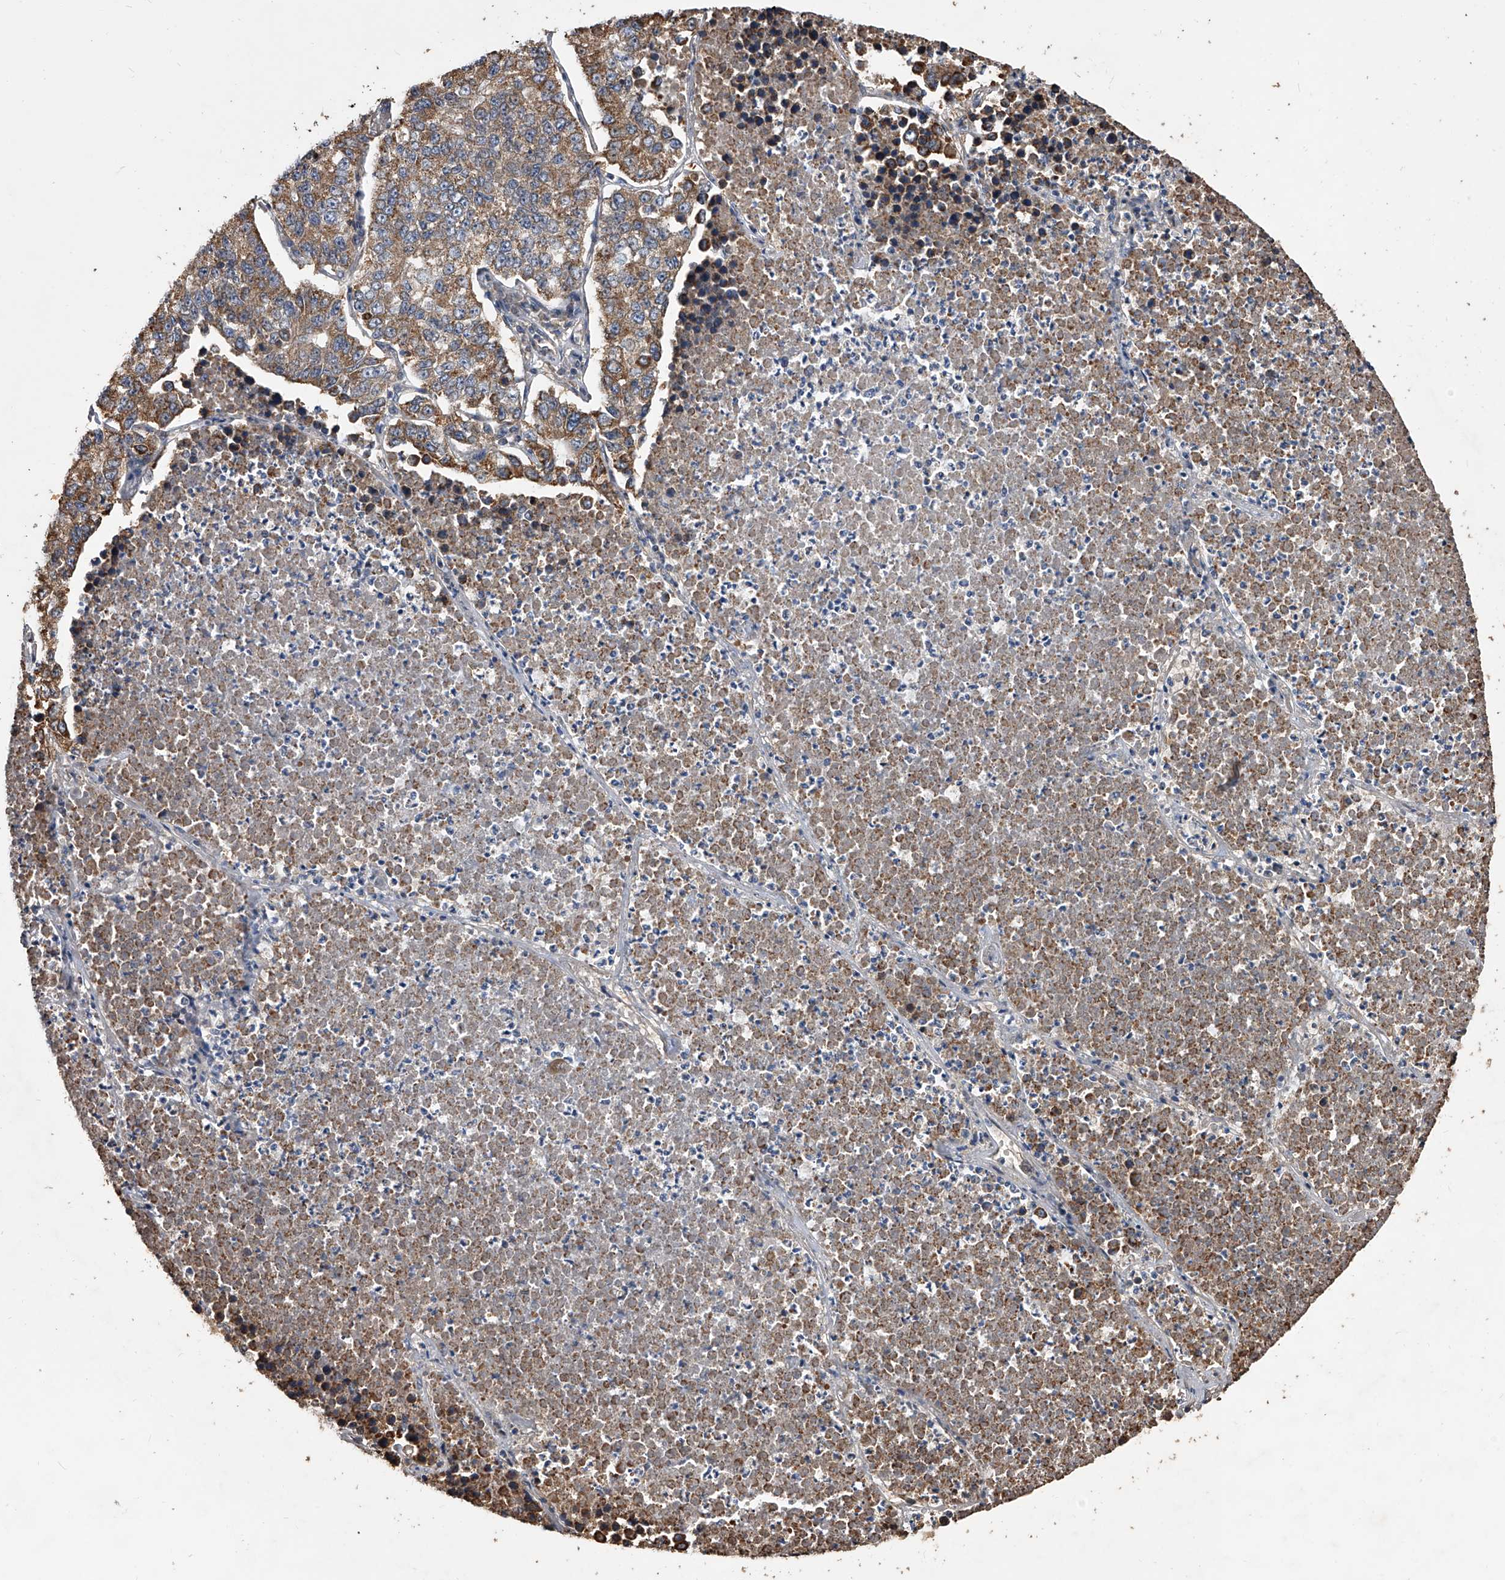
{"staining": {"intensity": "moderate", "quantity": ">75%", "location": "cytoplasmic/membranous"}, "tissue": "lung cancer", "cell_type": "Tumor cells", "image_type": "cancer", "snomed": [{"axis": "morphology", "description": "Adenocarcinoma, NOS"}, {"axis": "topography", "description": "Lung"}], "caption": "High-power microscopy captured an immunohistochemistry (IHC) image of lung cancer (adenocarcinoma), revealing moderate cytoplasmic/membranous staining in about >75% of tumor cells.", "gene": "LTV1", "patient": {"sex": "male", "age": 49}}